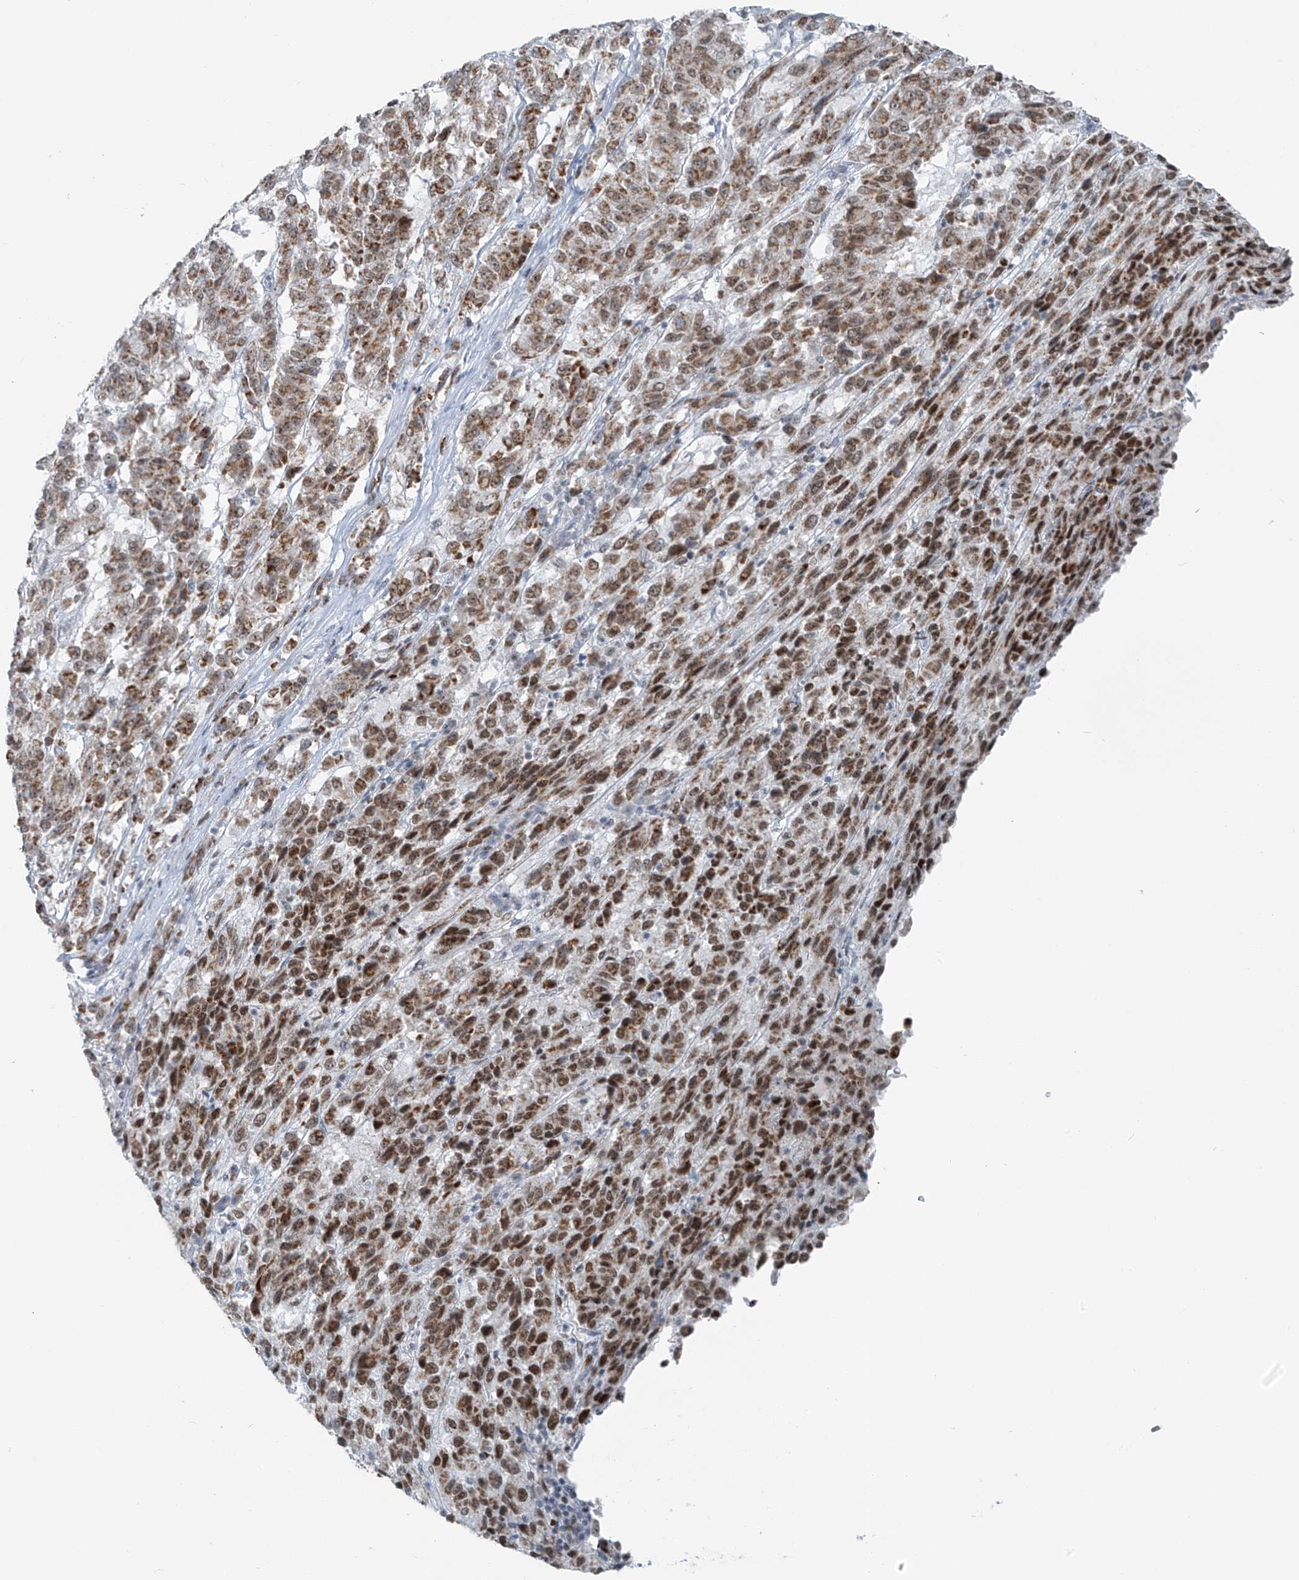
{"staining": {"intensity": "moderate", "quantity": ">75%", "location": "cytoplasmic/membranous,nuclear"}, "tissue": "melanoma", "cell_type": "Tumor cells", "image_type": "cancer", "snomed": [{"axis": "morphology", "description": "Malignant melanoma, Metastatic site"}, {"axis": "topography", "description": "Lung"}], "caption": "This is a photomicrograph of immunohistochemistry (IHC) staining of melanoma, which shows moderate staining in the cytoplasmic/membranous and nuclear of tumor cells.", "gene": "WRNIP1", "patient": {"sex": "male", "age": 64}}